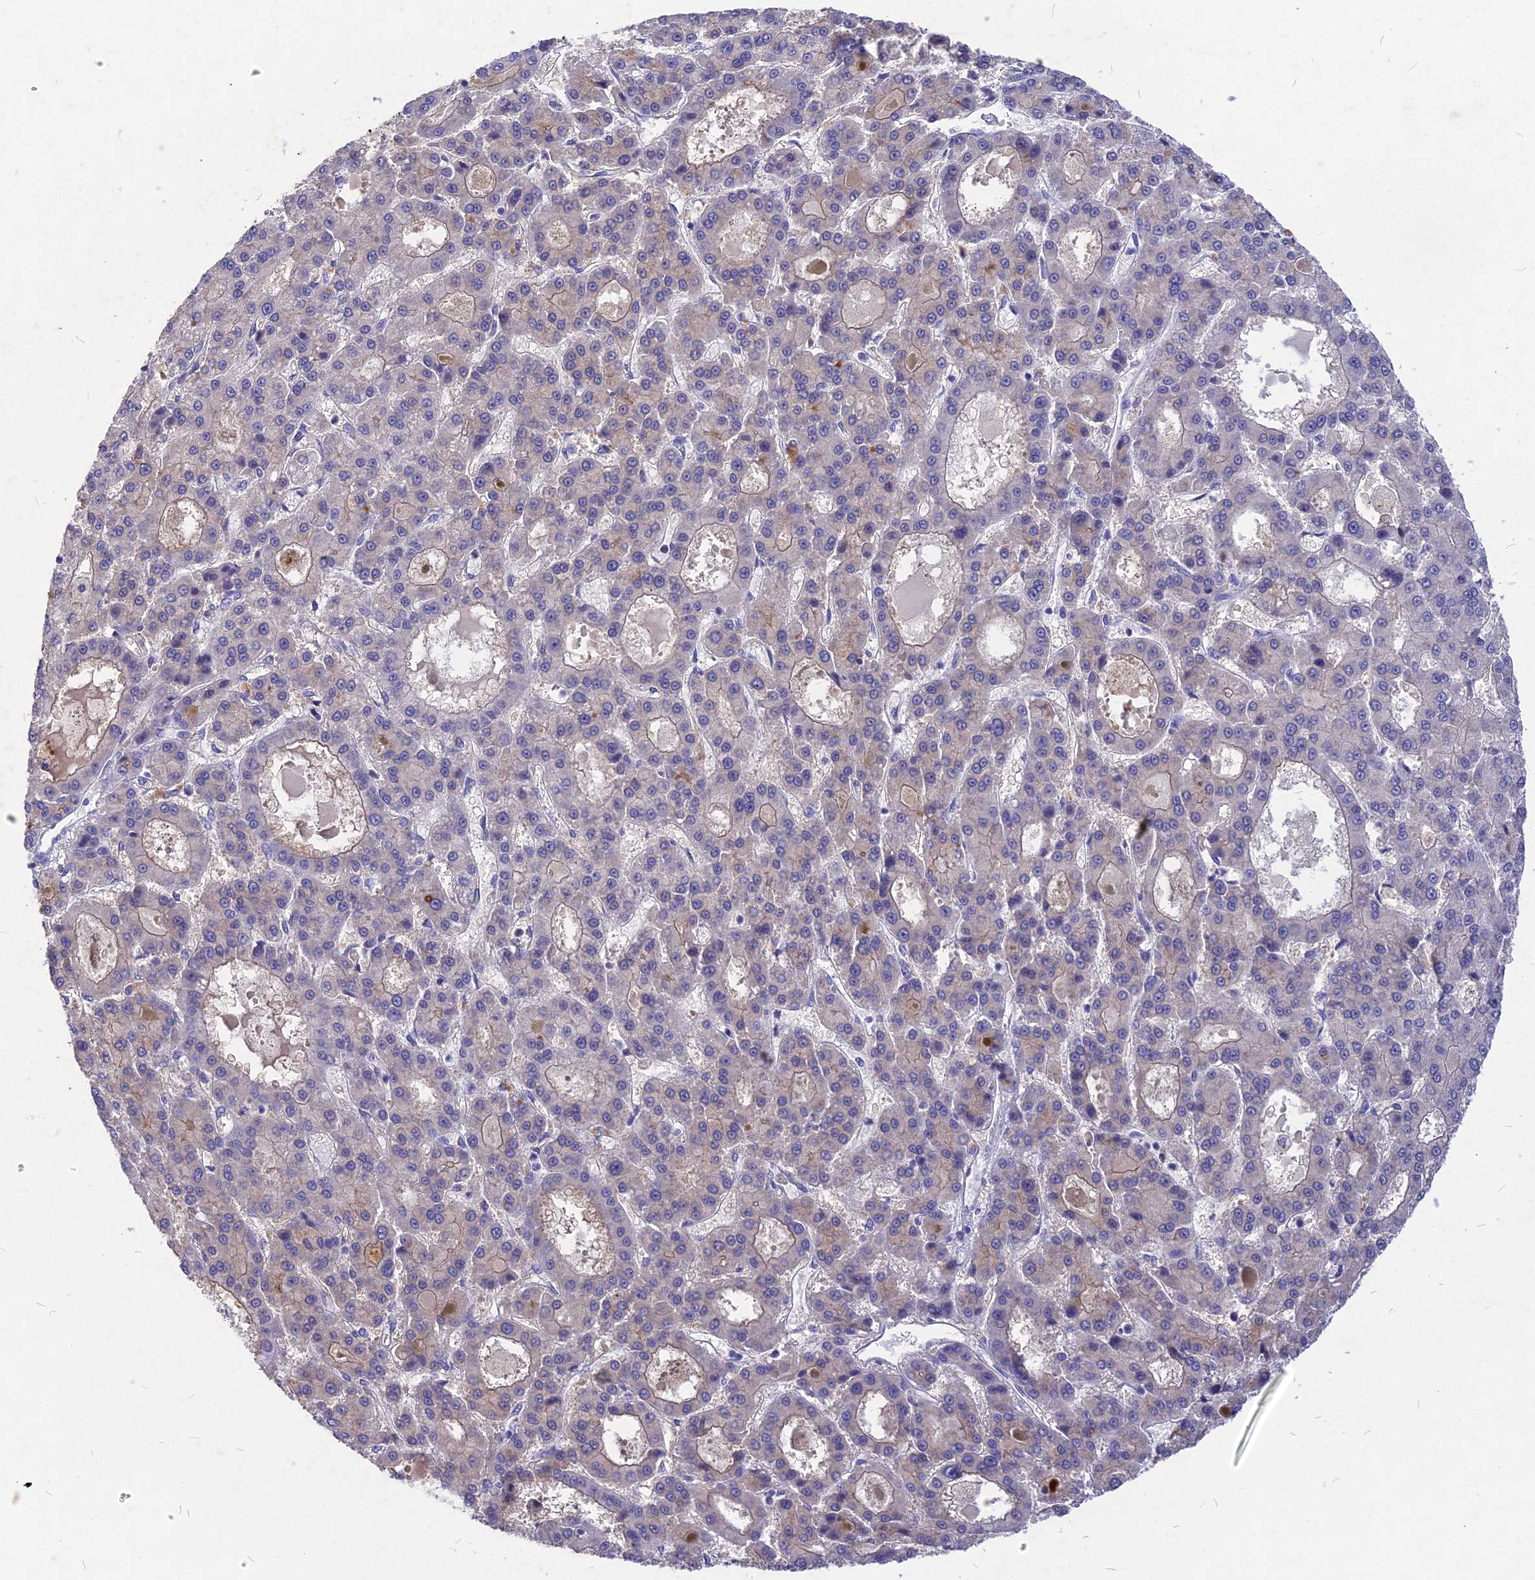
{"staining": {"intensity": "negative", "quantity": "none", "location": "none"}, "tissue": "liver cancer", "cell_type": "Tumor cells", "image_type": "cancer", "snomed": [{"axis": "morphology", "description": "Carcinoma, Hepatocellular, NOS"}, {"axis": "topography", "description": "Liver"}], "caption": "Immunohistochemistry micrograph of neoplastic tissue: human hepatocellular carcinoma (liver) stained with DAB shows no significant protein expression in tumor cells.", "gene": "DEFB119", "patient": {"sex": "male", "age": 70}}